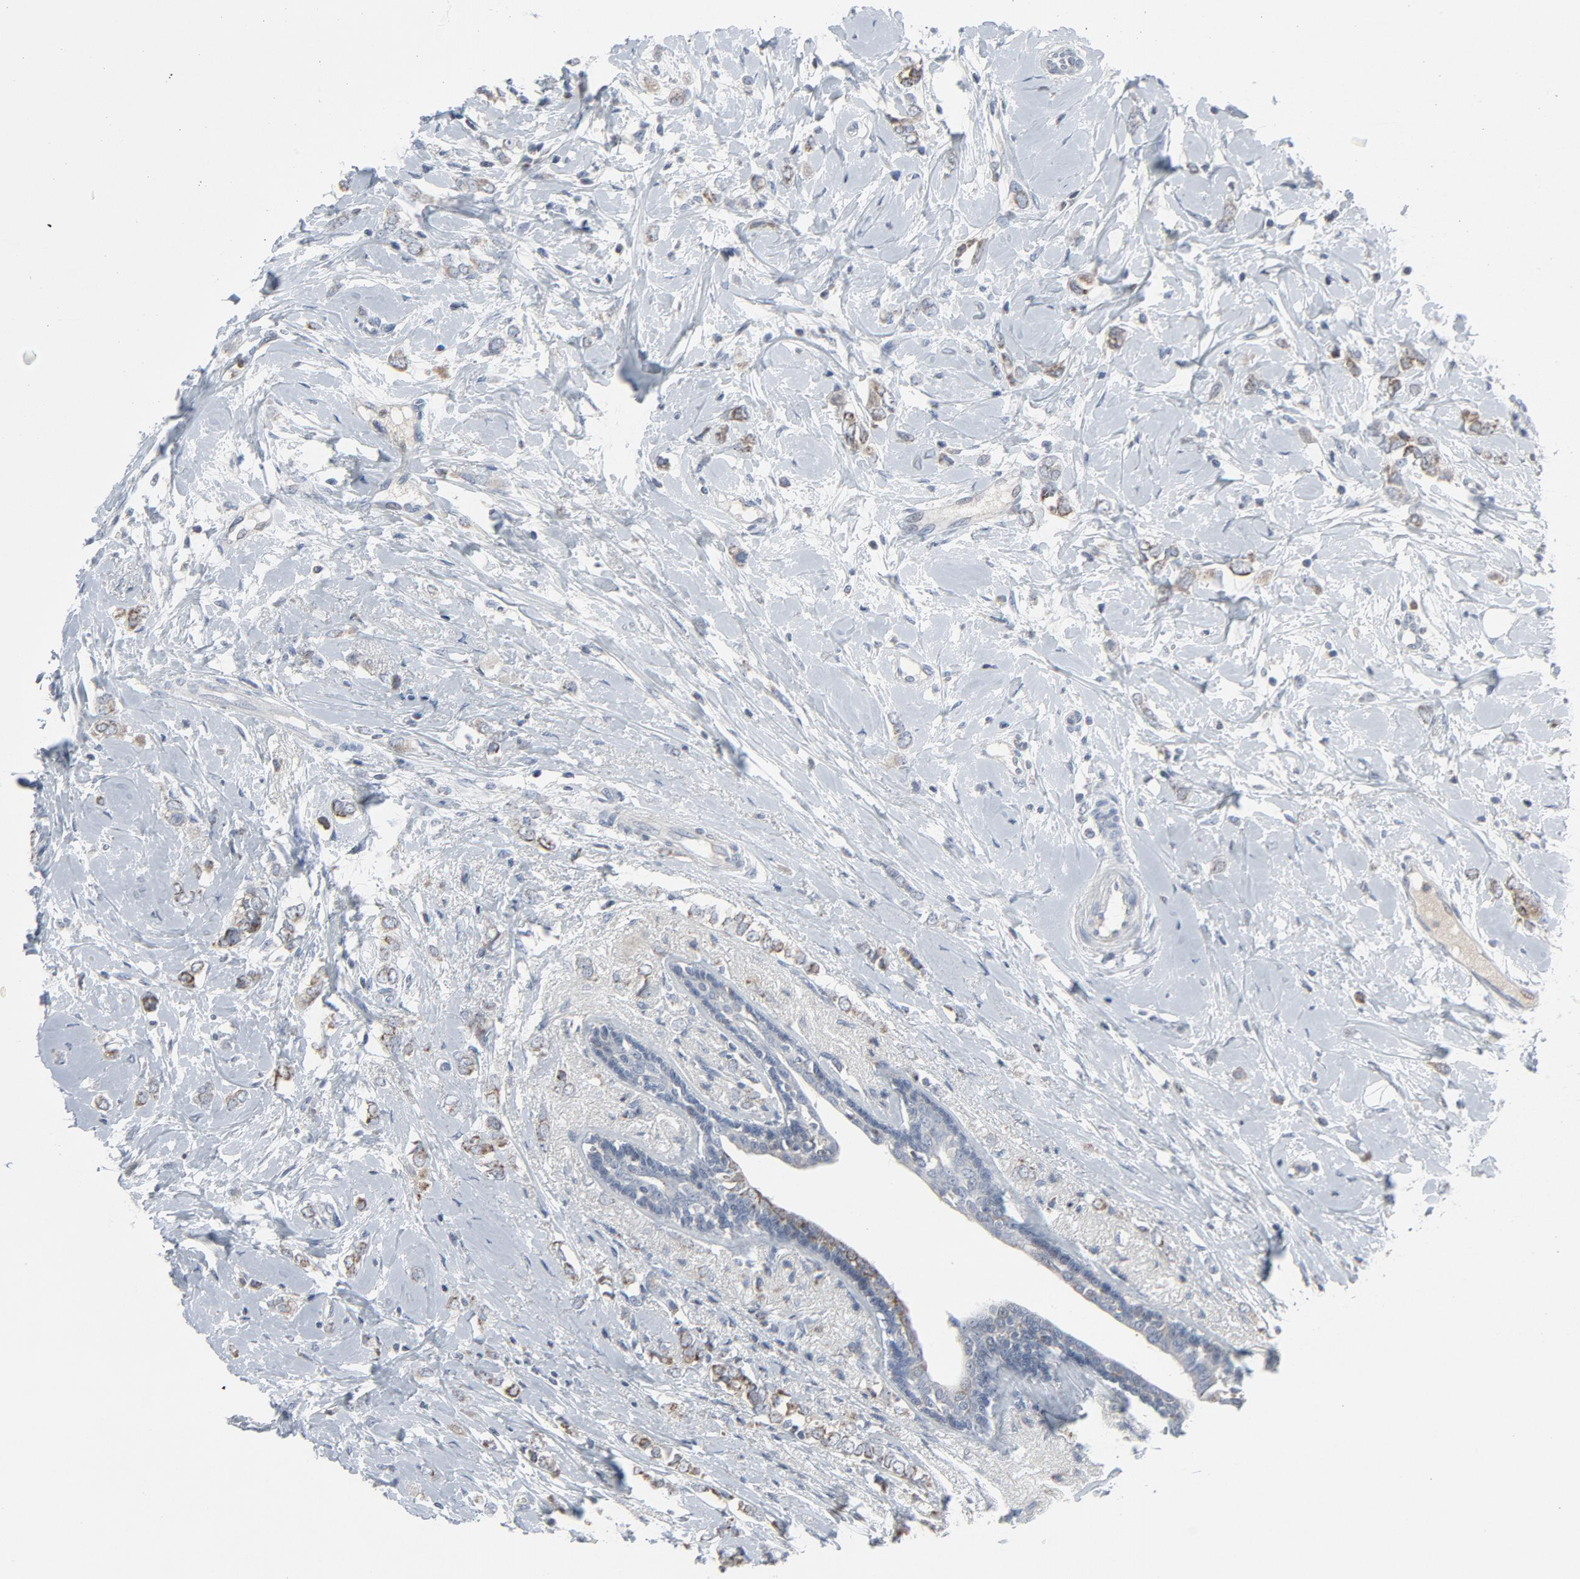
{"staining": {"intensity": "moderate", "quantity": "25%-75%", "location": "cytoplasmic/membranous"}, "tissue": "breast cancer", "cell_type": "Tumor cells", "image_type": "cancer", "snomed": [{"axis": "morphology", "description": "Normal tissue, NOS"}, {"axis": "morphology", "description": "Lobular carcinoma"}, {"axis": "topography", "description": "Breast"}], "caption": "Human lobular carcinoma (breast) stained for a protein (brown) exhibits moderate cytoplasmic/membranous positive expression in about 25%-75% of tumor cells.", "gene": "GPX2", "patient": {"sex": "female", "age": 47}}